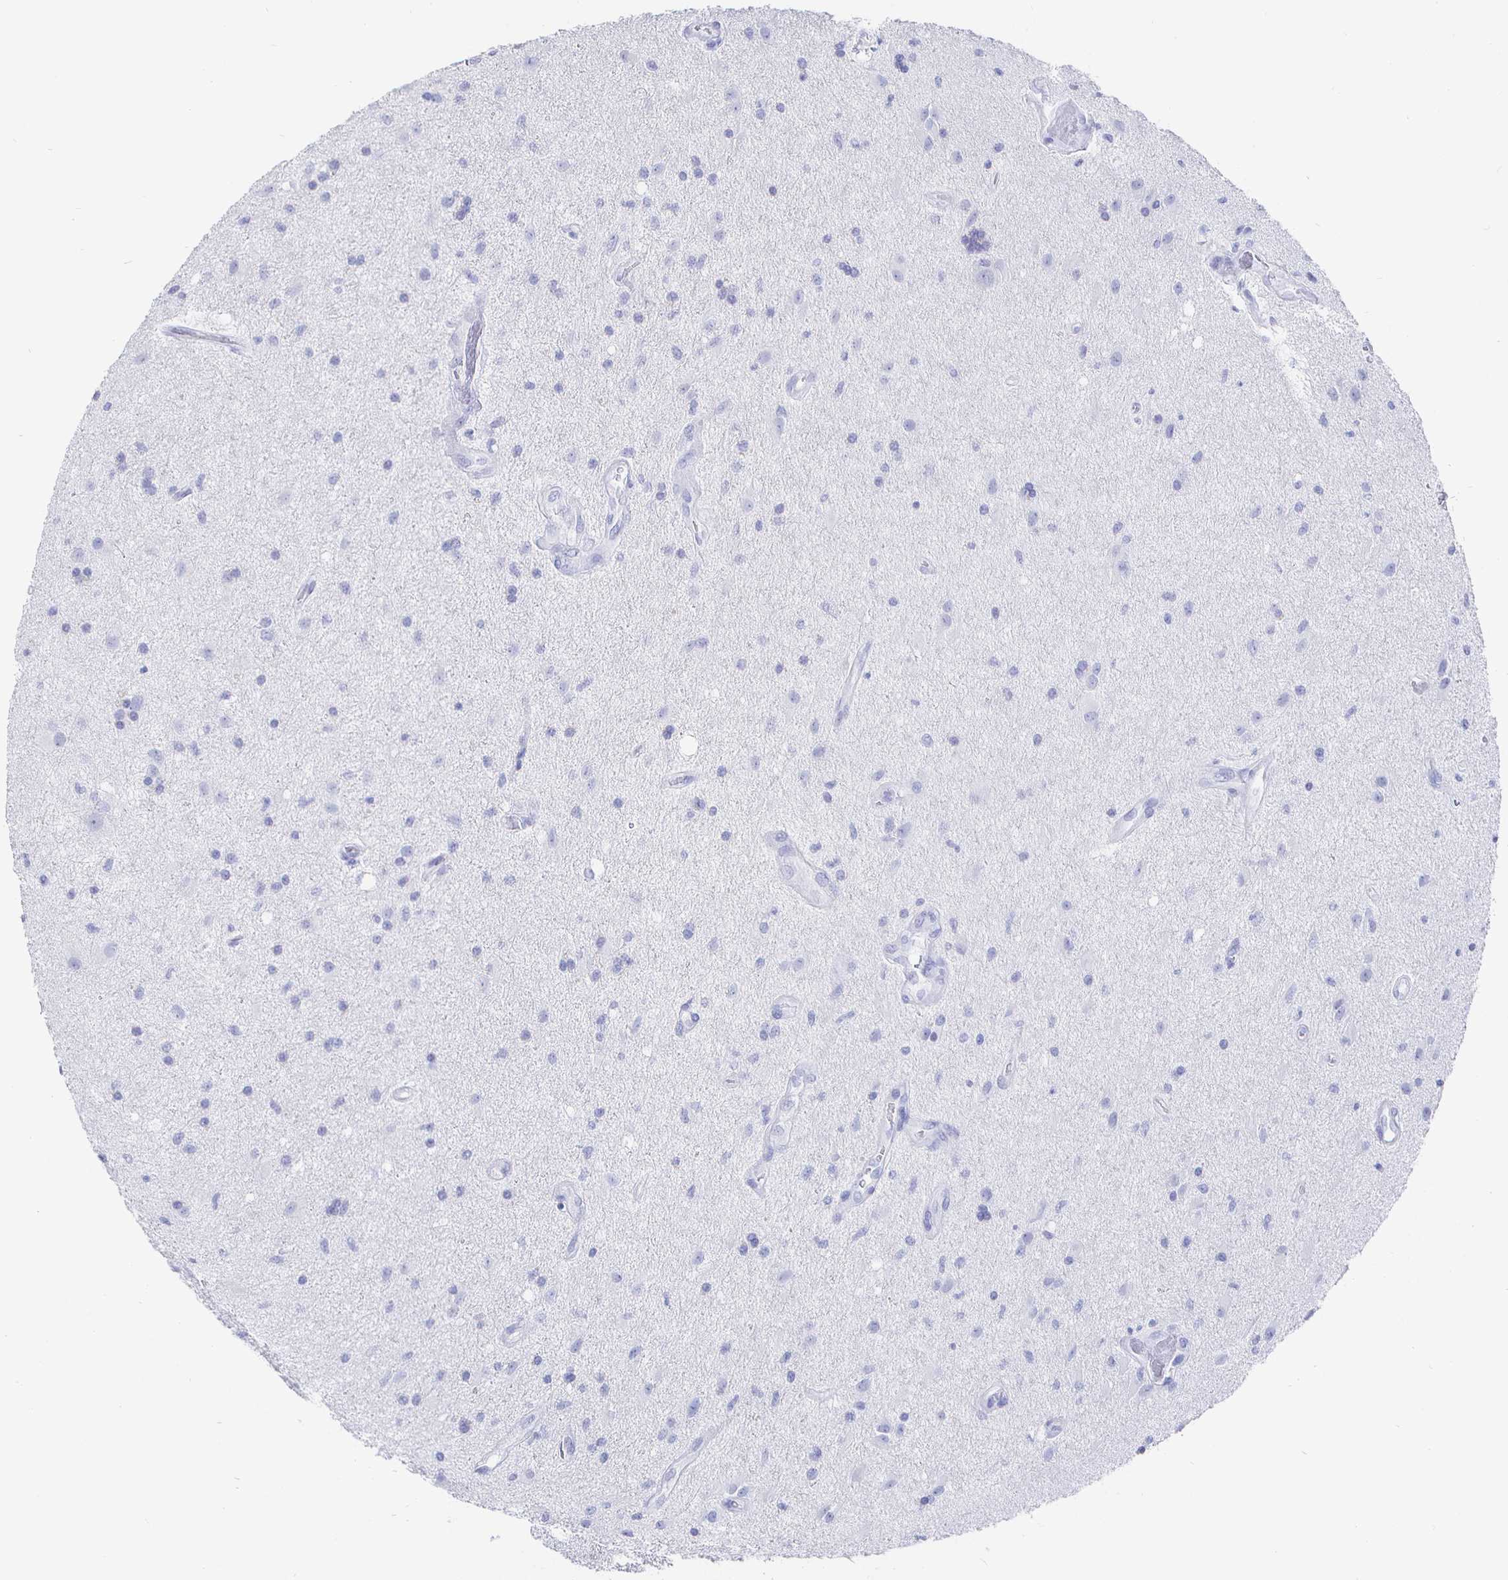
{"staining": {"intensity": "negative", "quantity": "none", "location": "none"}, "tissue": "glioma", "cell_type": "Tumor cells", "image_type": "cancer", "snomed": [{"axis": "morphology", "description": "Glioma, malignant, High grade"}, {"axis": "topography", "description": "Brain"}], "caption": "IHC micrograph of neoplastic tissue: glioma stained with DAB (3,3'-diaminobenzidine) exhibits no significant protein staining in tumor cells. Nuclei are stained in blue.", "gene": "CLCA1", "patient": {"sex": "male", "age": 67}}